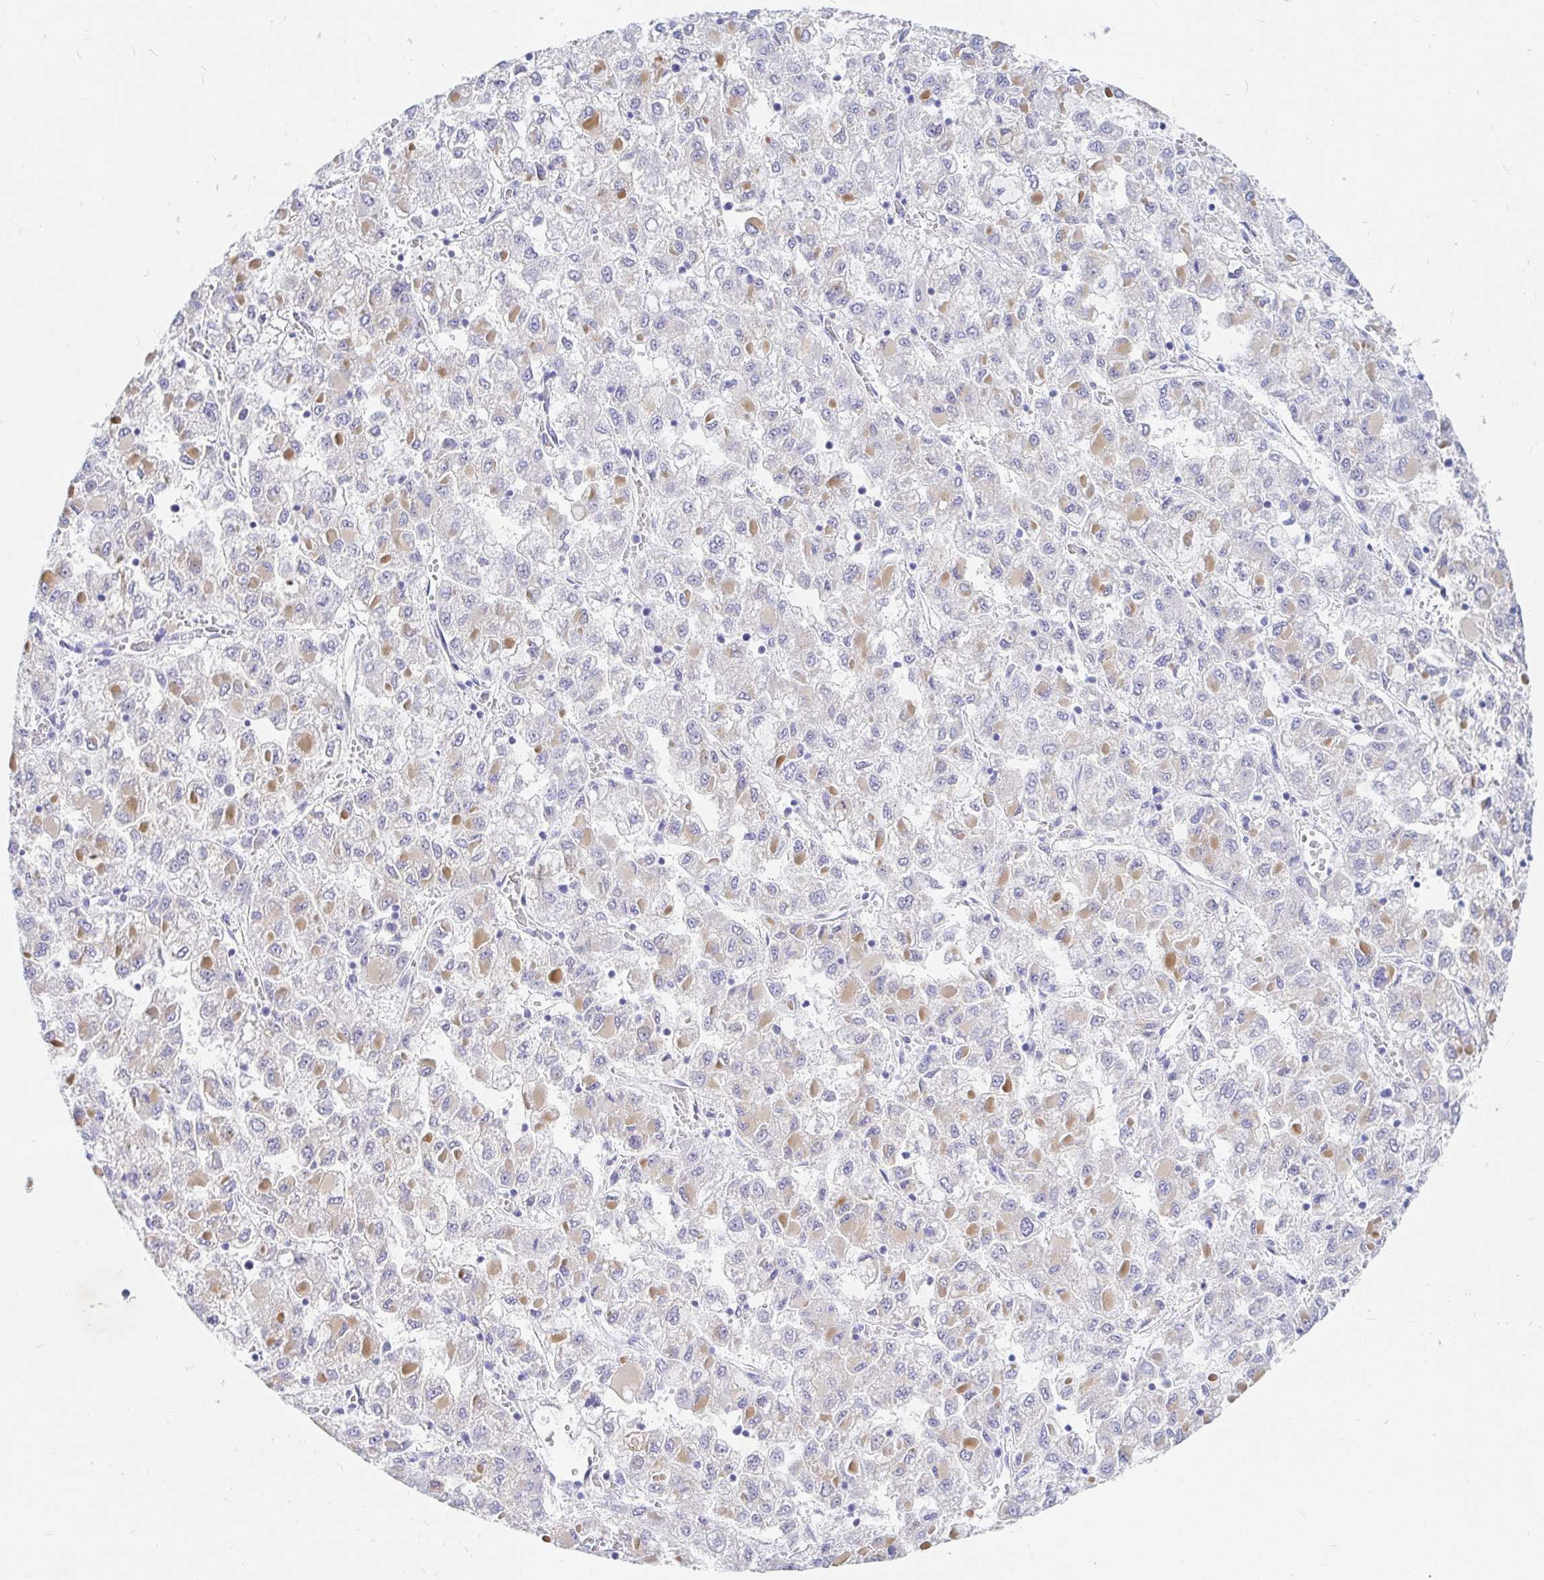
{"staining": {"intensity": "weak", "quantity": "<25%", "location": "cytoplasmic/membranous"}, "tissue": "liver cancer", "cell_type": "Tumor cells", "image_type": "cancer", "snomed": [{"axis": "morphology", "description": "Carcinoma, Hepatocellular, NOS"}, {"axis": "topography", "description": "Liver"}], "caption": "Hepatocellular carcinoma (liver) stained for a protein using immunohistochemistry (IHC) reveals no staining tumor cells.", "gene": "NR2E1", "patient": {"sex": "male", "age": 40}}